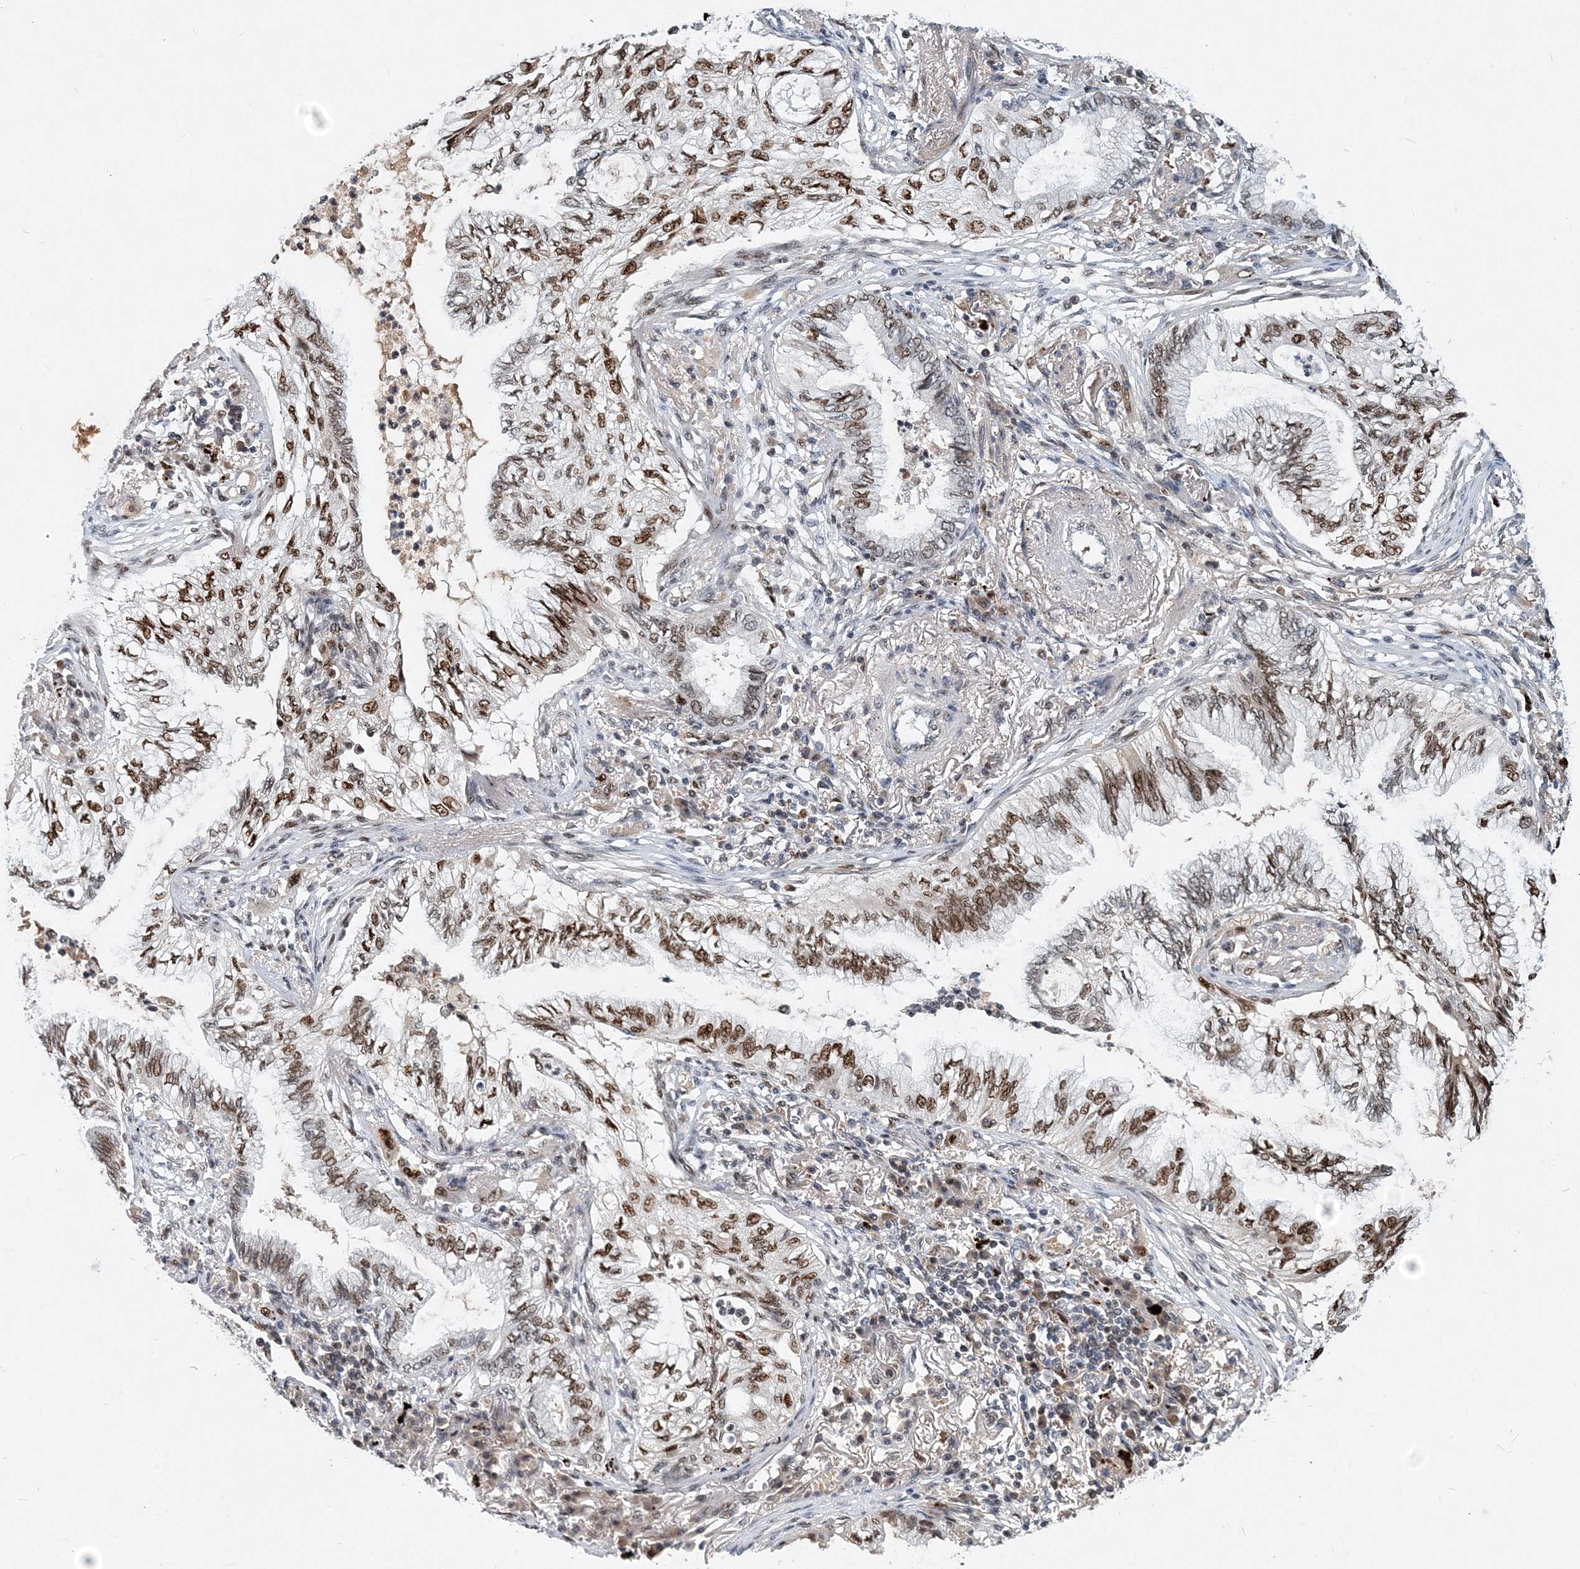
{"staining": {"intensity": "moderate", "quantity": ">75%", "location": "nuclear"}, "tissue": "lung cancer", "cell_type": "Tumor cells", "image_type": "cancer", "snomed": [{"axis": "morphology", "description": "Normal tissue, NOS"}, {"axis": "morphology", "description": "Adenocarcinoma, NOS"}, {"axis": "topography", "description": "Bronchus"}, {"axis": "topography", "description": "Lung"}], "caption": "Lung cancer tissue exhibits moderate nuclear expression in approximately >75% of tumor cells, visualized by immunohistochemistry.", "gene": "KPNA4", "patient": {"sex": "female", "age": 70}}